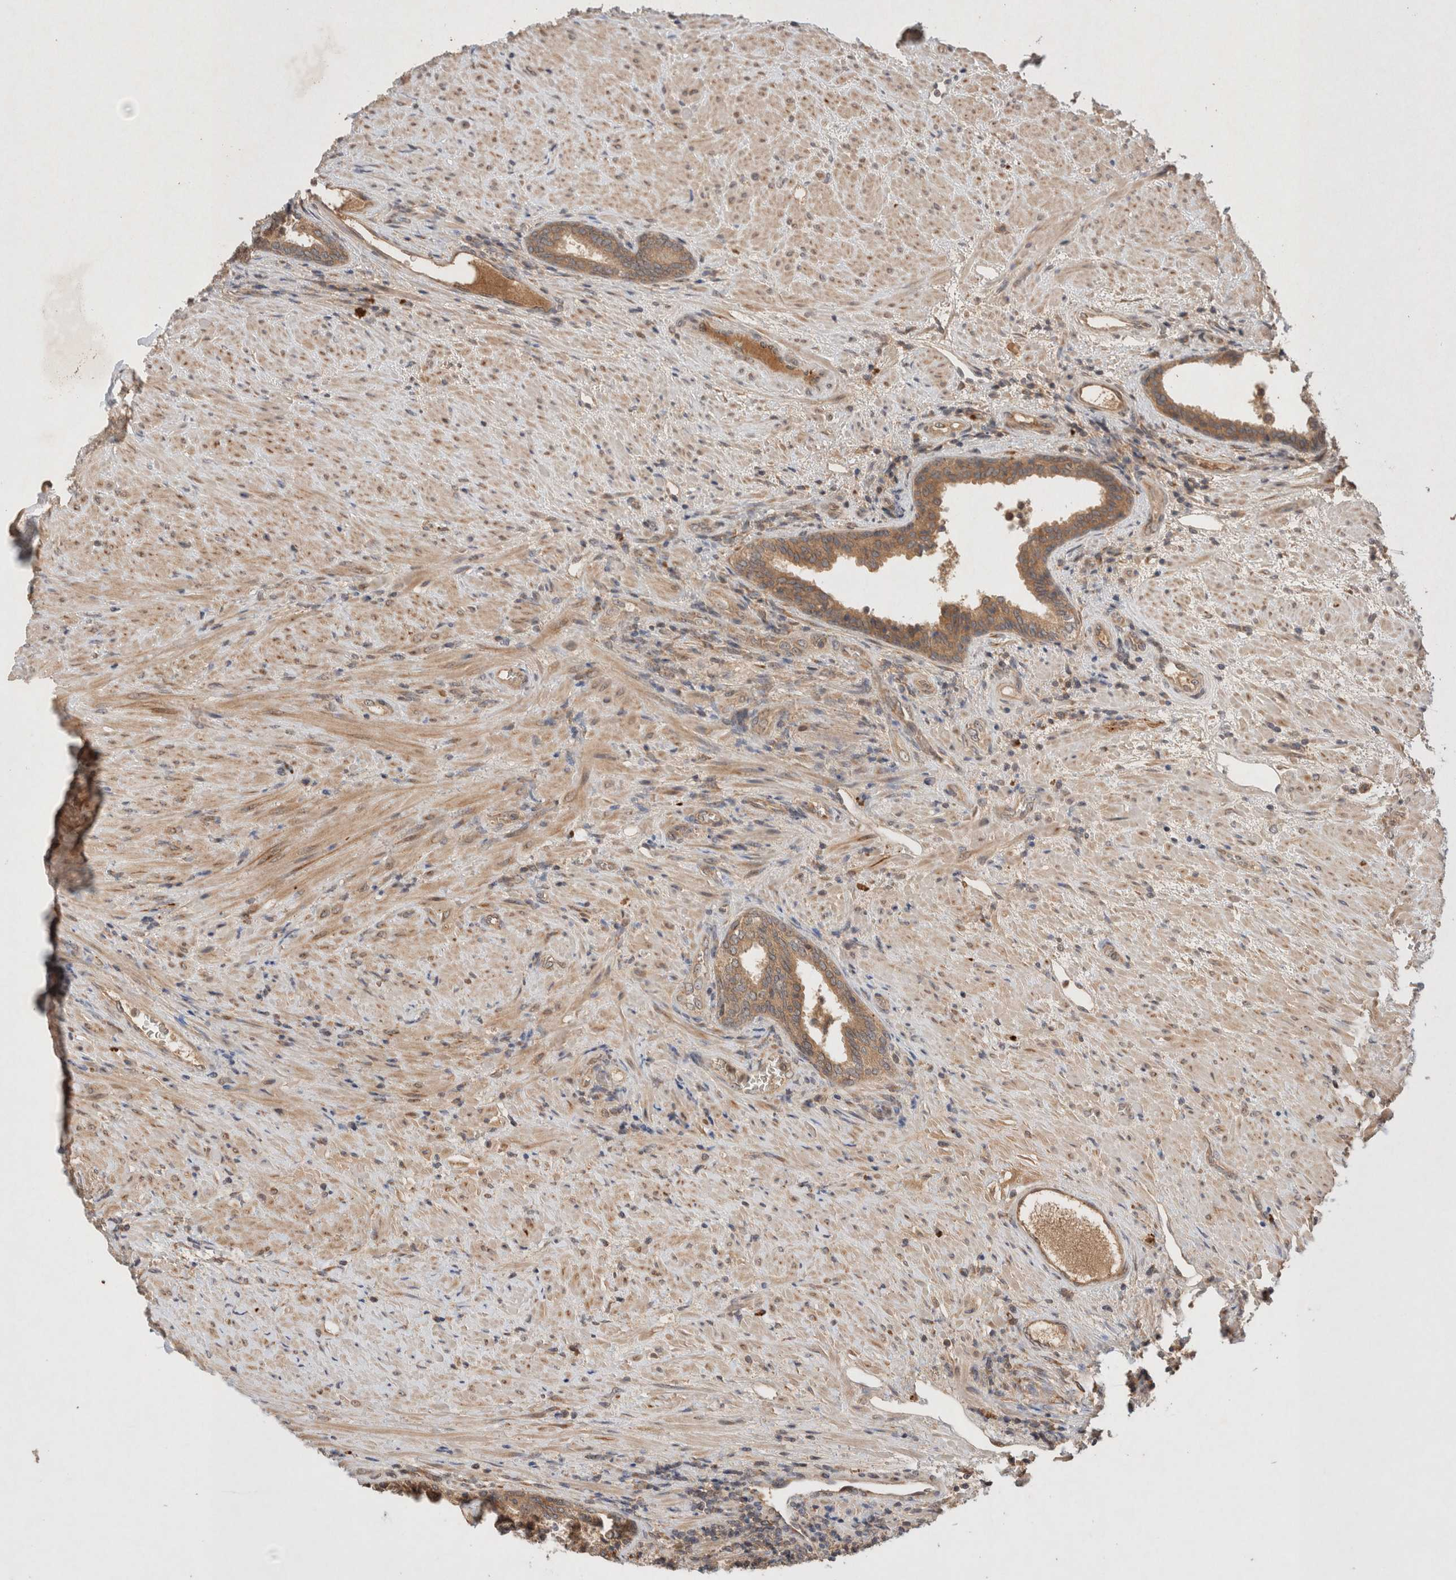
{"staining": {"intensity": "moderate", "quantity": ">75%", "location": "cytoplasmic/membranous"}, "tissue": "prostate", "cell_type": "Glandular cells", "image_type": "normal", "snomed": [{"axis": "morphology", "description": "Normal tissue, NOS"}, {"axis": "topography", "description": "Prostate"}], "caption": "A micrograph of human prostate stained for a protein reveals moderate cytoplasmic/membranous brown staining in glandular cells.", "gene": "KLHL20", "patient": {"sex": "male", "age": 76}}